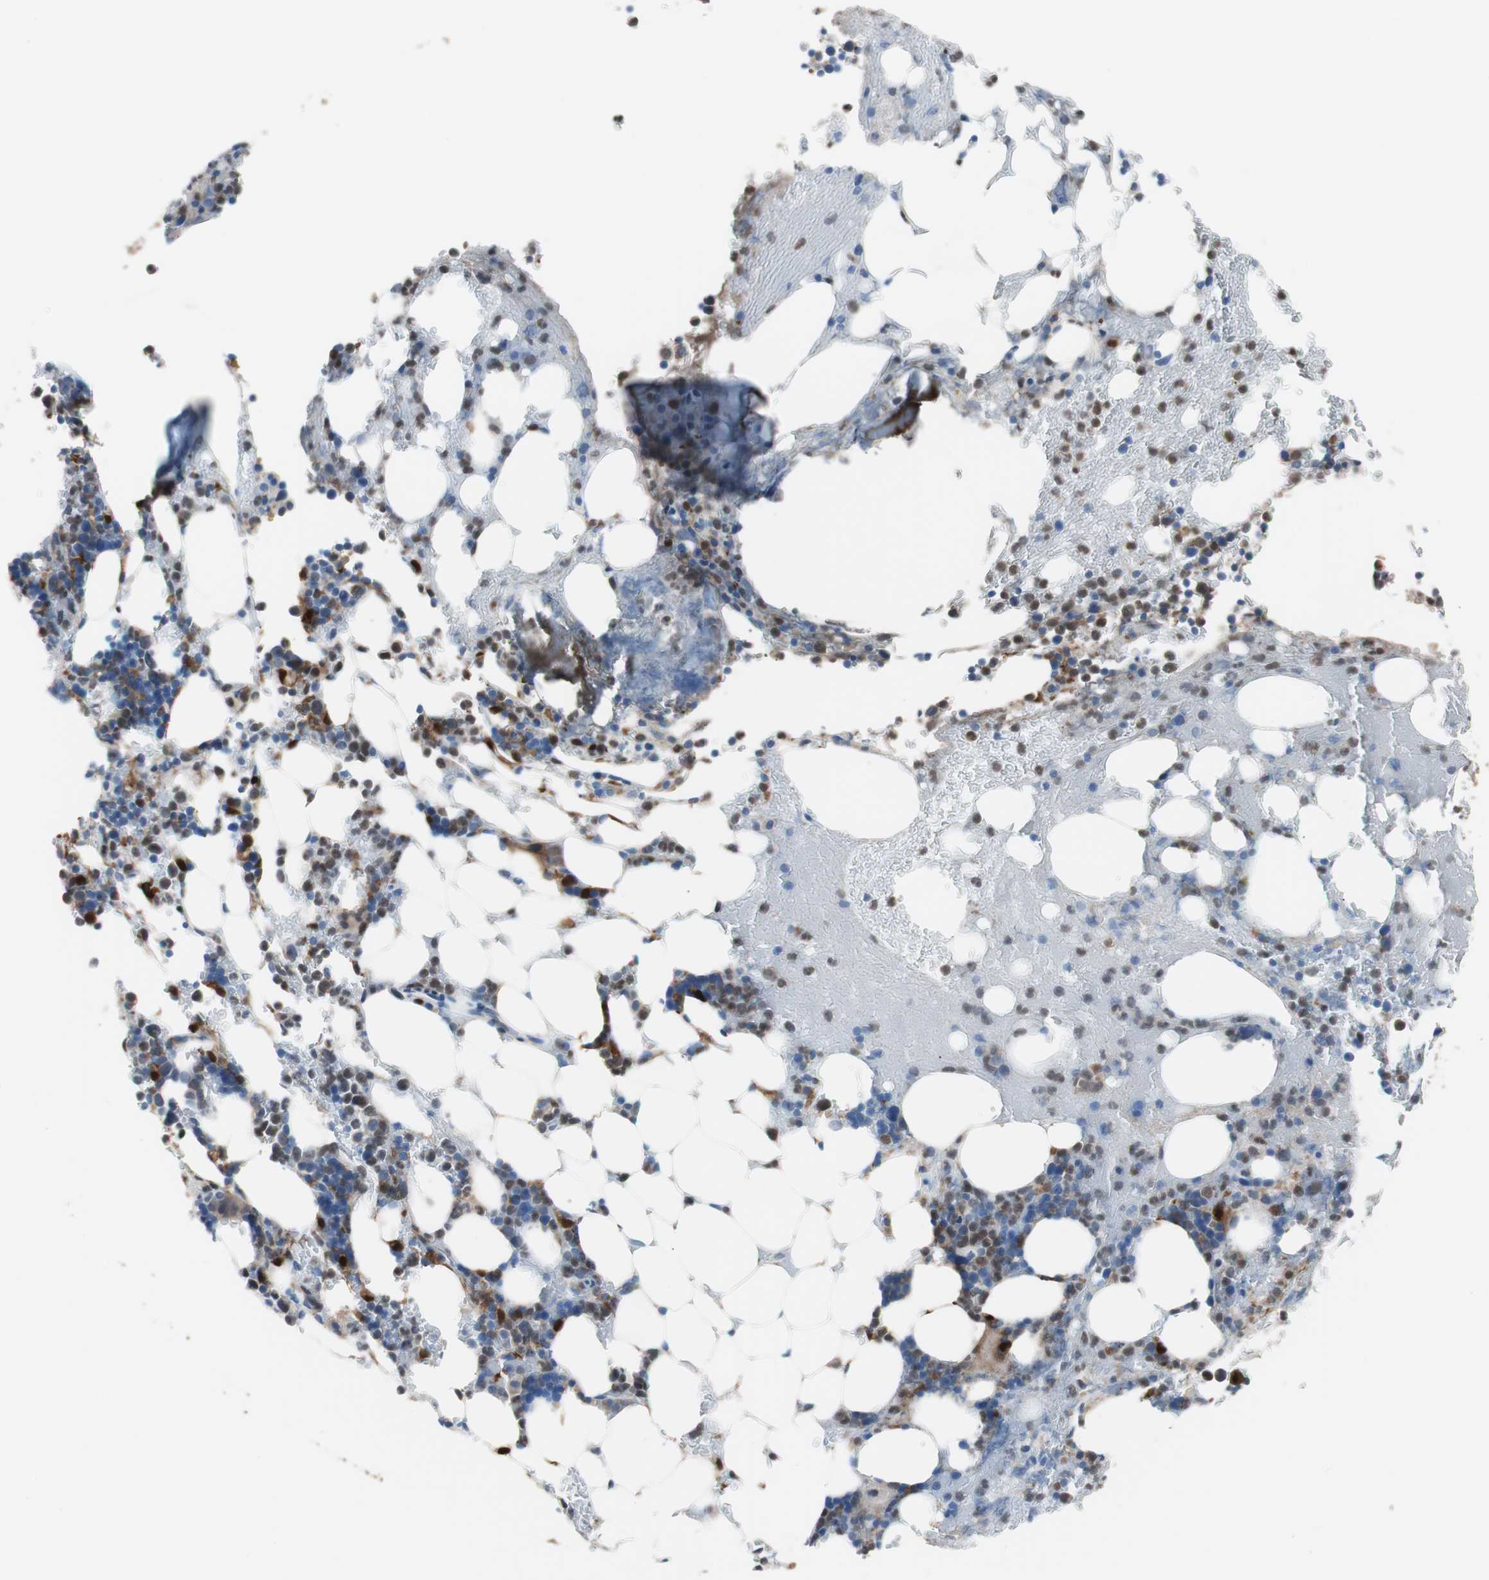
{"staining": {"intensity": "strong", "quantity": "<25%", "location": "cytoplasmic/membranous,nuclear"}, "tissue": "bone marrow", "cell_type": "Hematopoietic cells", "image_type": "normal", "snomed": [{"axis": "morphology", "description": "Normal tissue, NOS"}, {"axis": "topography", "description": "Bone marrow"}], "caption": "Bone marrow stained with a brown dye demonstrates strong cytoplasmic/membranous,nuclear positive staining in approximately <25% of hematopoietic cells.", "gene": "IL18", "patient": {"sex": "female", "age": 73}}